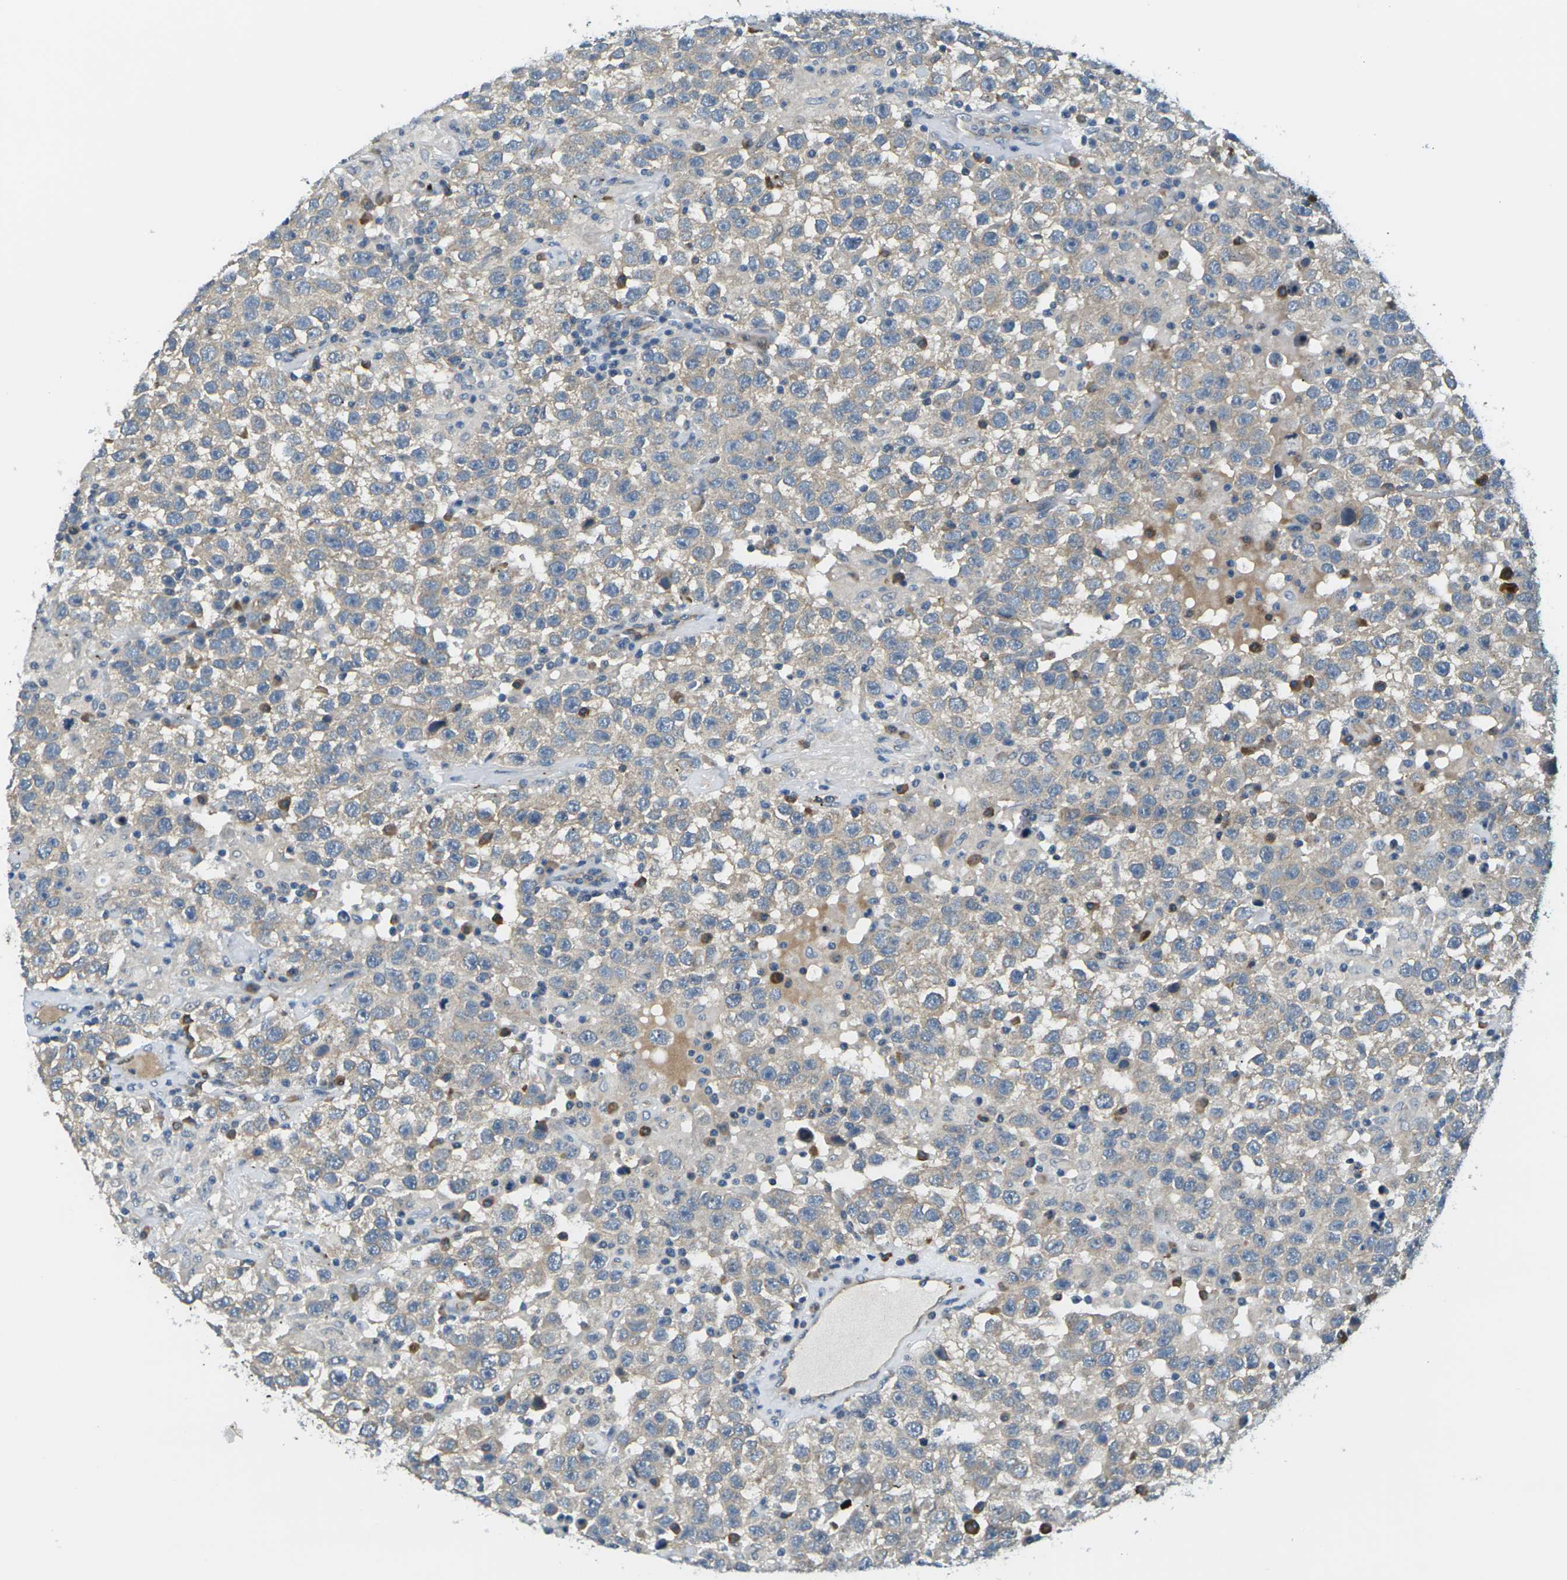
{"staining": {"intensity": "weak", "quantity": "25%-75%", "location": "cytoplasmic/membranous"}, "tissue": "testis cancer", "cell_type": "Tumor cells", "image_type": "cancer", "snomed": [{"axis": "morphology", "description": "Seminoma, NOS"}, {"axis": "topography", "description": "Testis"}], "caption": "Protein expression analysis of human testis seminoma reveals weak cytoplasmic/membranous positivity in about 25%-75% of tumor cells.", "gene": "SLC13A3", "patient": {"sex": "male", "age": 41}}